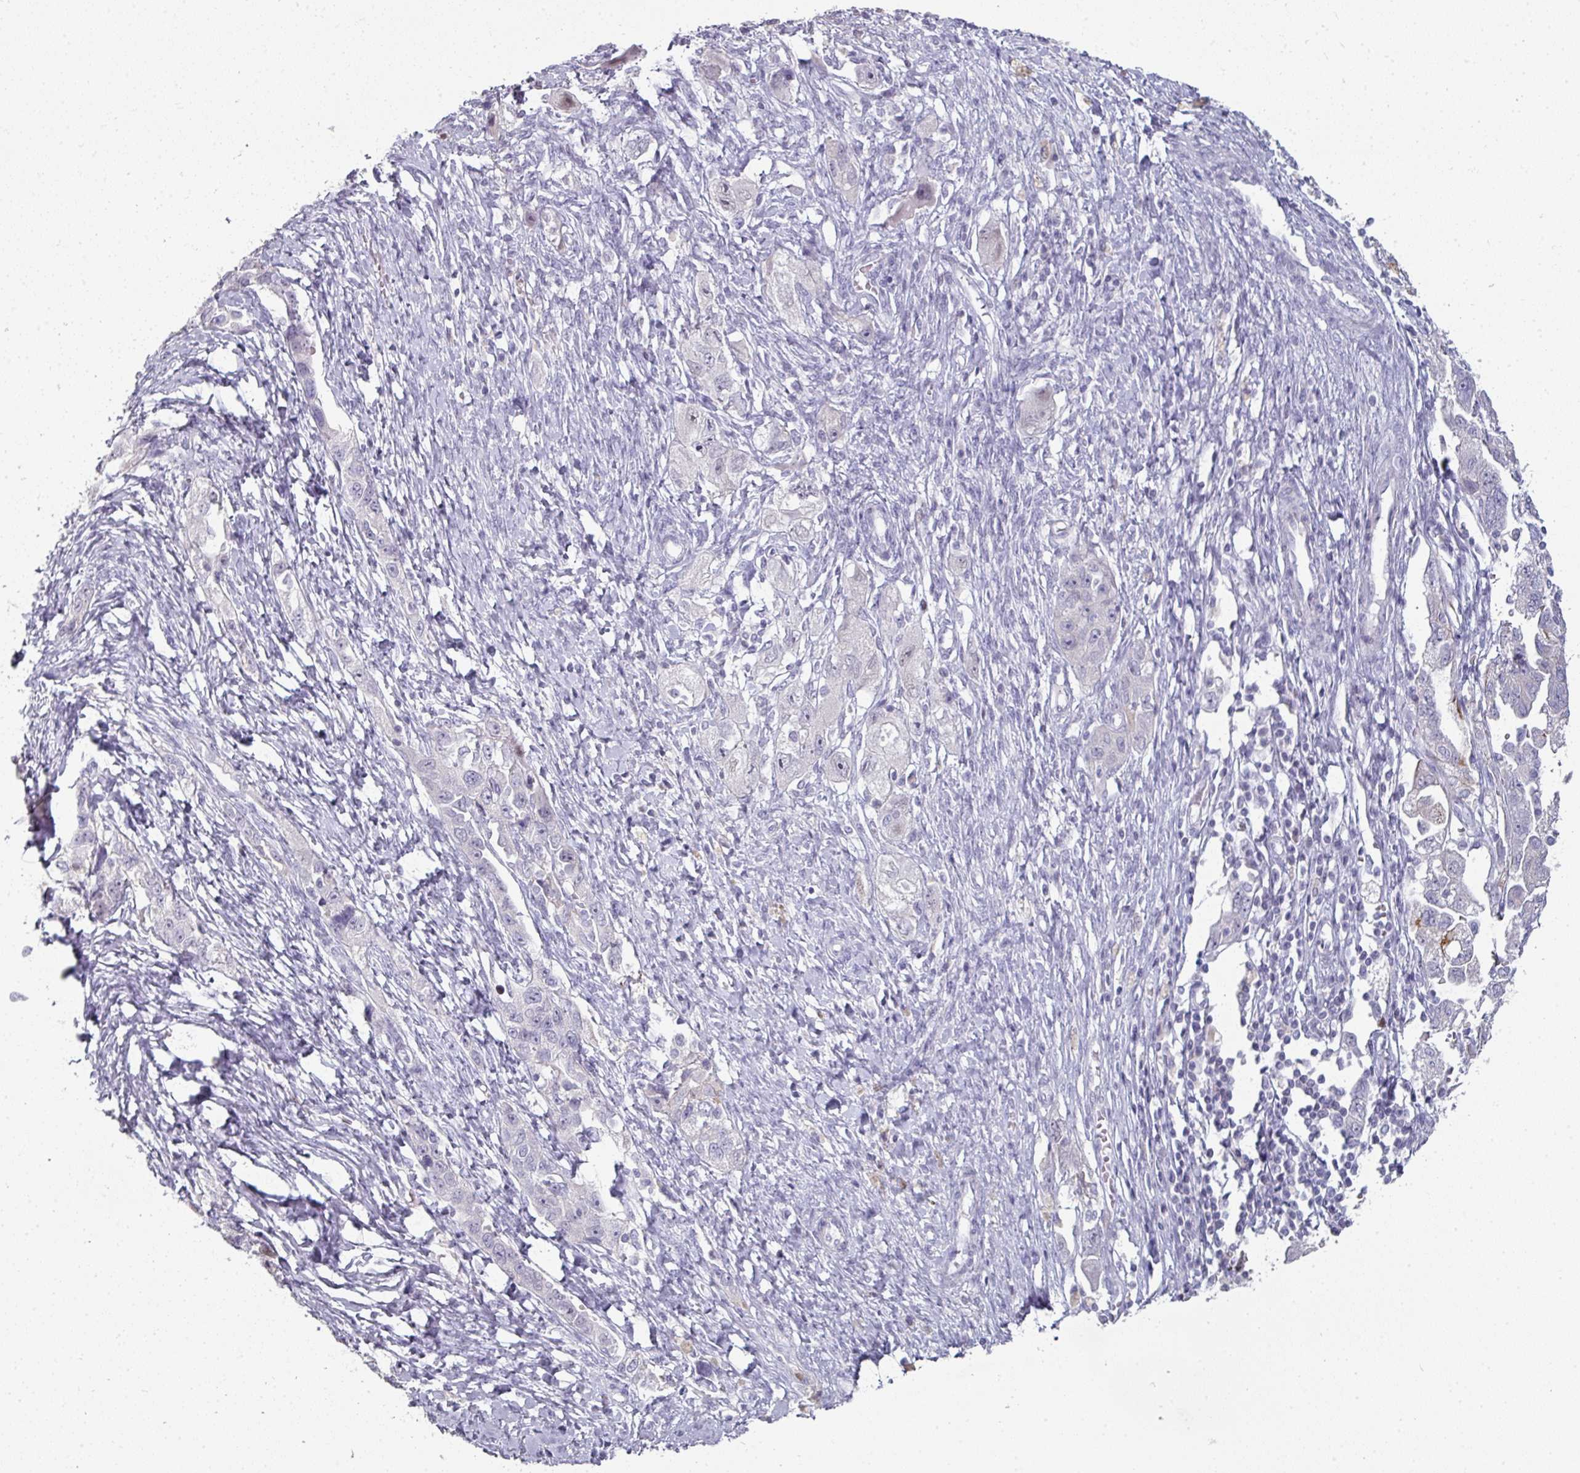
{"staining": {"intensity": "negative", "quantity": "none", "location": "none"}, "tissue": "ovarian cancer", "cell_type": "Tumor cells", "image_type": "cancer", "snomed": [{"axis": "morphology", "description": "Carcinoma, NOS"}, {"axis": "morphology", "description": "Cystadenocarcinoma, serous, NOS"}, {"axis": "topography", "description": "Ovary"}], "caption": "IHC image of human serous cystadenocarcinoma (ovarian) stained for a protein (brown), which shows no expression in tumor cells.", "gene": "GTF2H3", "patient": {"sex": "female", "age": 69}}